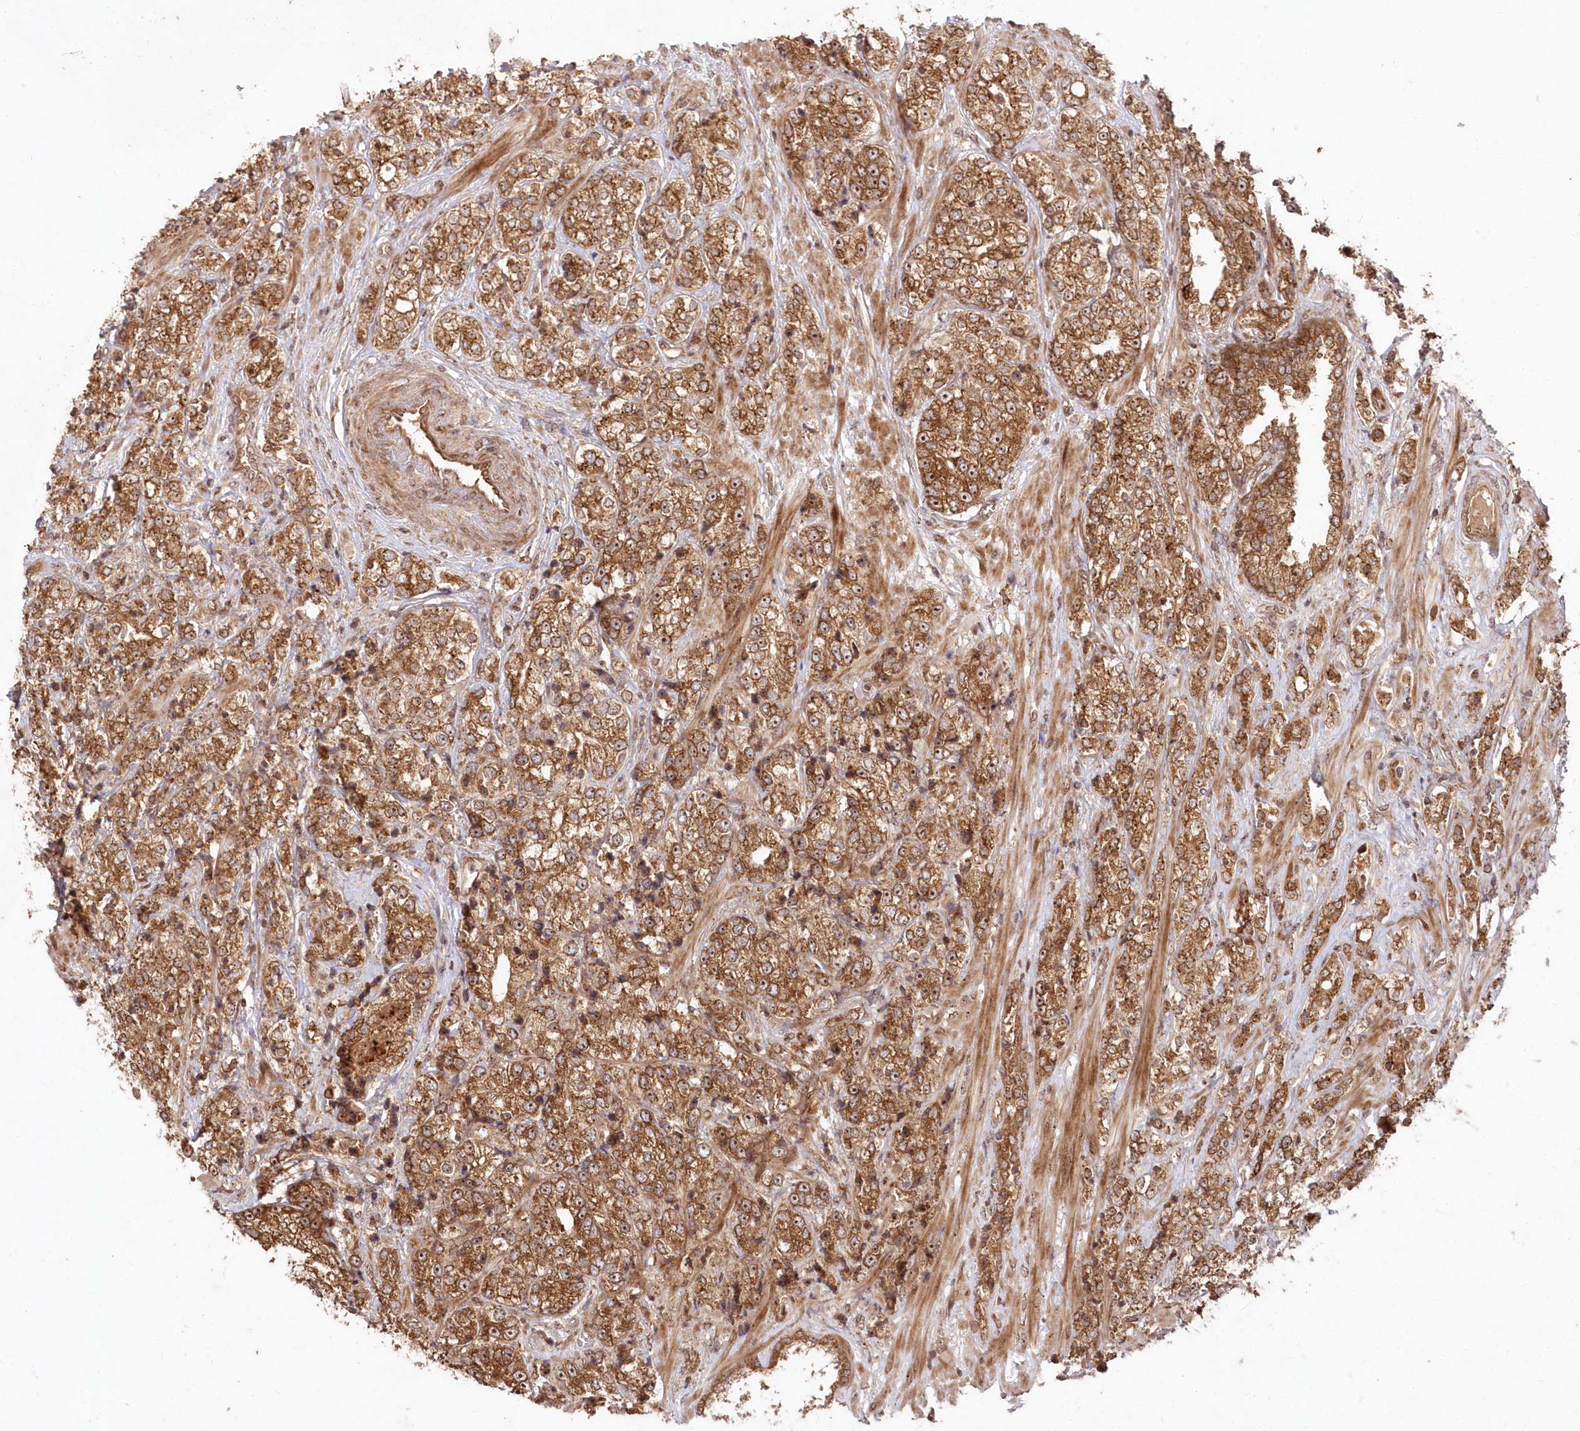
{"staining": {"intensity": "moderate", "quantity": ">75%", "location": "cytoplasmic/membranous,nuclear"}, "tissue": "prostate cancer", "cell_type": "Tumor cells", "image_type": "cancer", "snomed": [{"axis": "morphology", "description": "Adenocarcinoma, High grade"}, {"axis": "topography", "description": "Prostate"}], "caption": "Moderate cytoplasmic/membranous and nuclear staining is present in approximately >75% of tumor cells in prostate cancer (adenocarcinoma (high-grade)).", "gene": "SERINC1", "patient": {"sex": "male", "age": 69}}